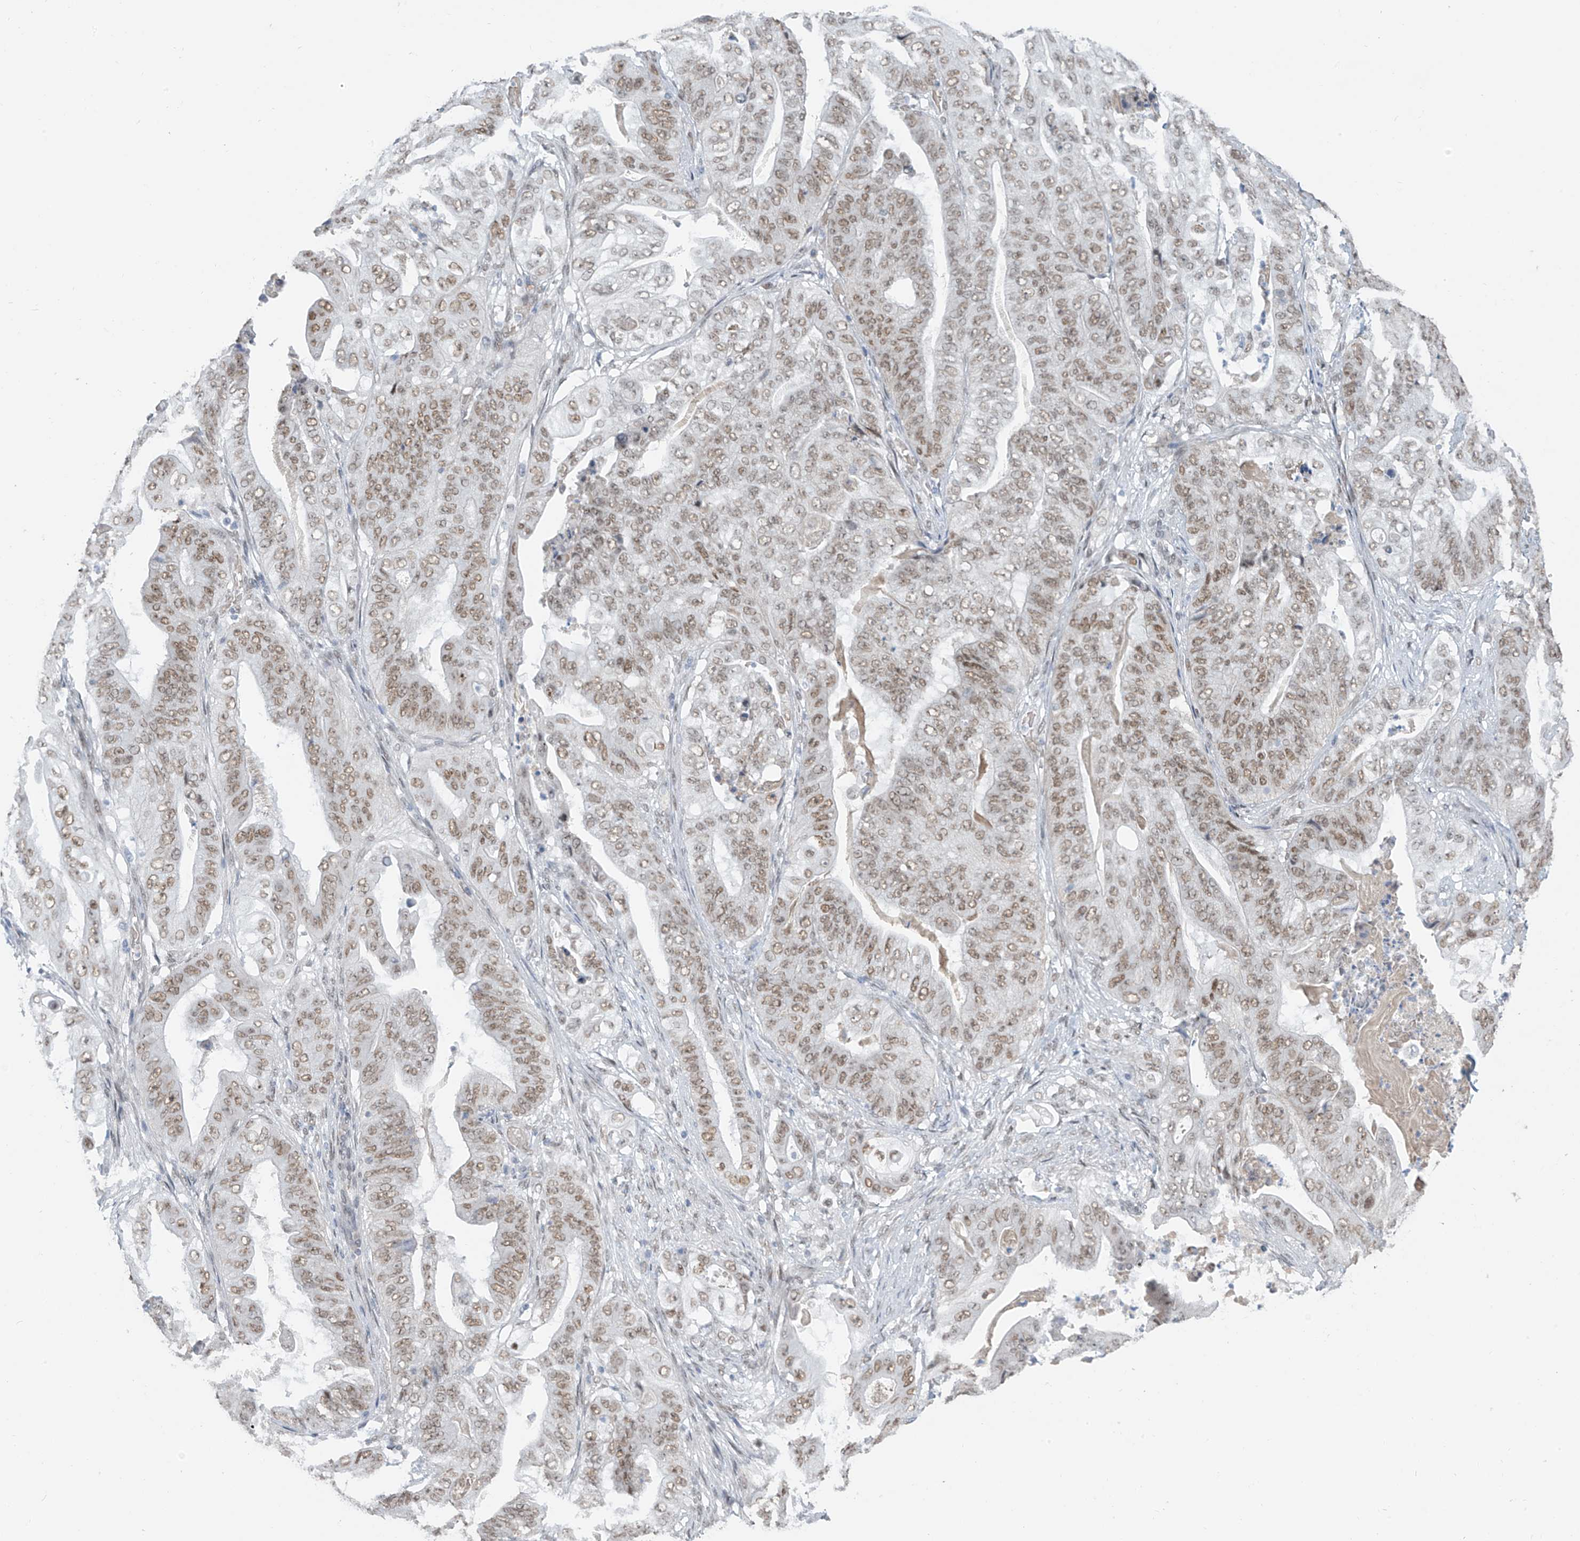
{"staining": {"intensity": "moderate", "quantity": ">75%", "location": "nuclear"}, "tissue": "stomach cancer", "cell_type": "Tumor cells", "image_type": "cancer", "snomed": [{"axis": "morphology", "description": "Adenocarcinoma, NOS"}, {"axis": "topography", "description": "Stomach"}], "caption": "Approximately >75% of tumor cells in human stomach cancer (adenocarcinoma) exhibit moderate nuclear protein staining as visualized by brown immunohistochemical staining.", "gene": "MCM9", "patient": {"sex": "female", "age": 73}}